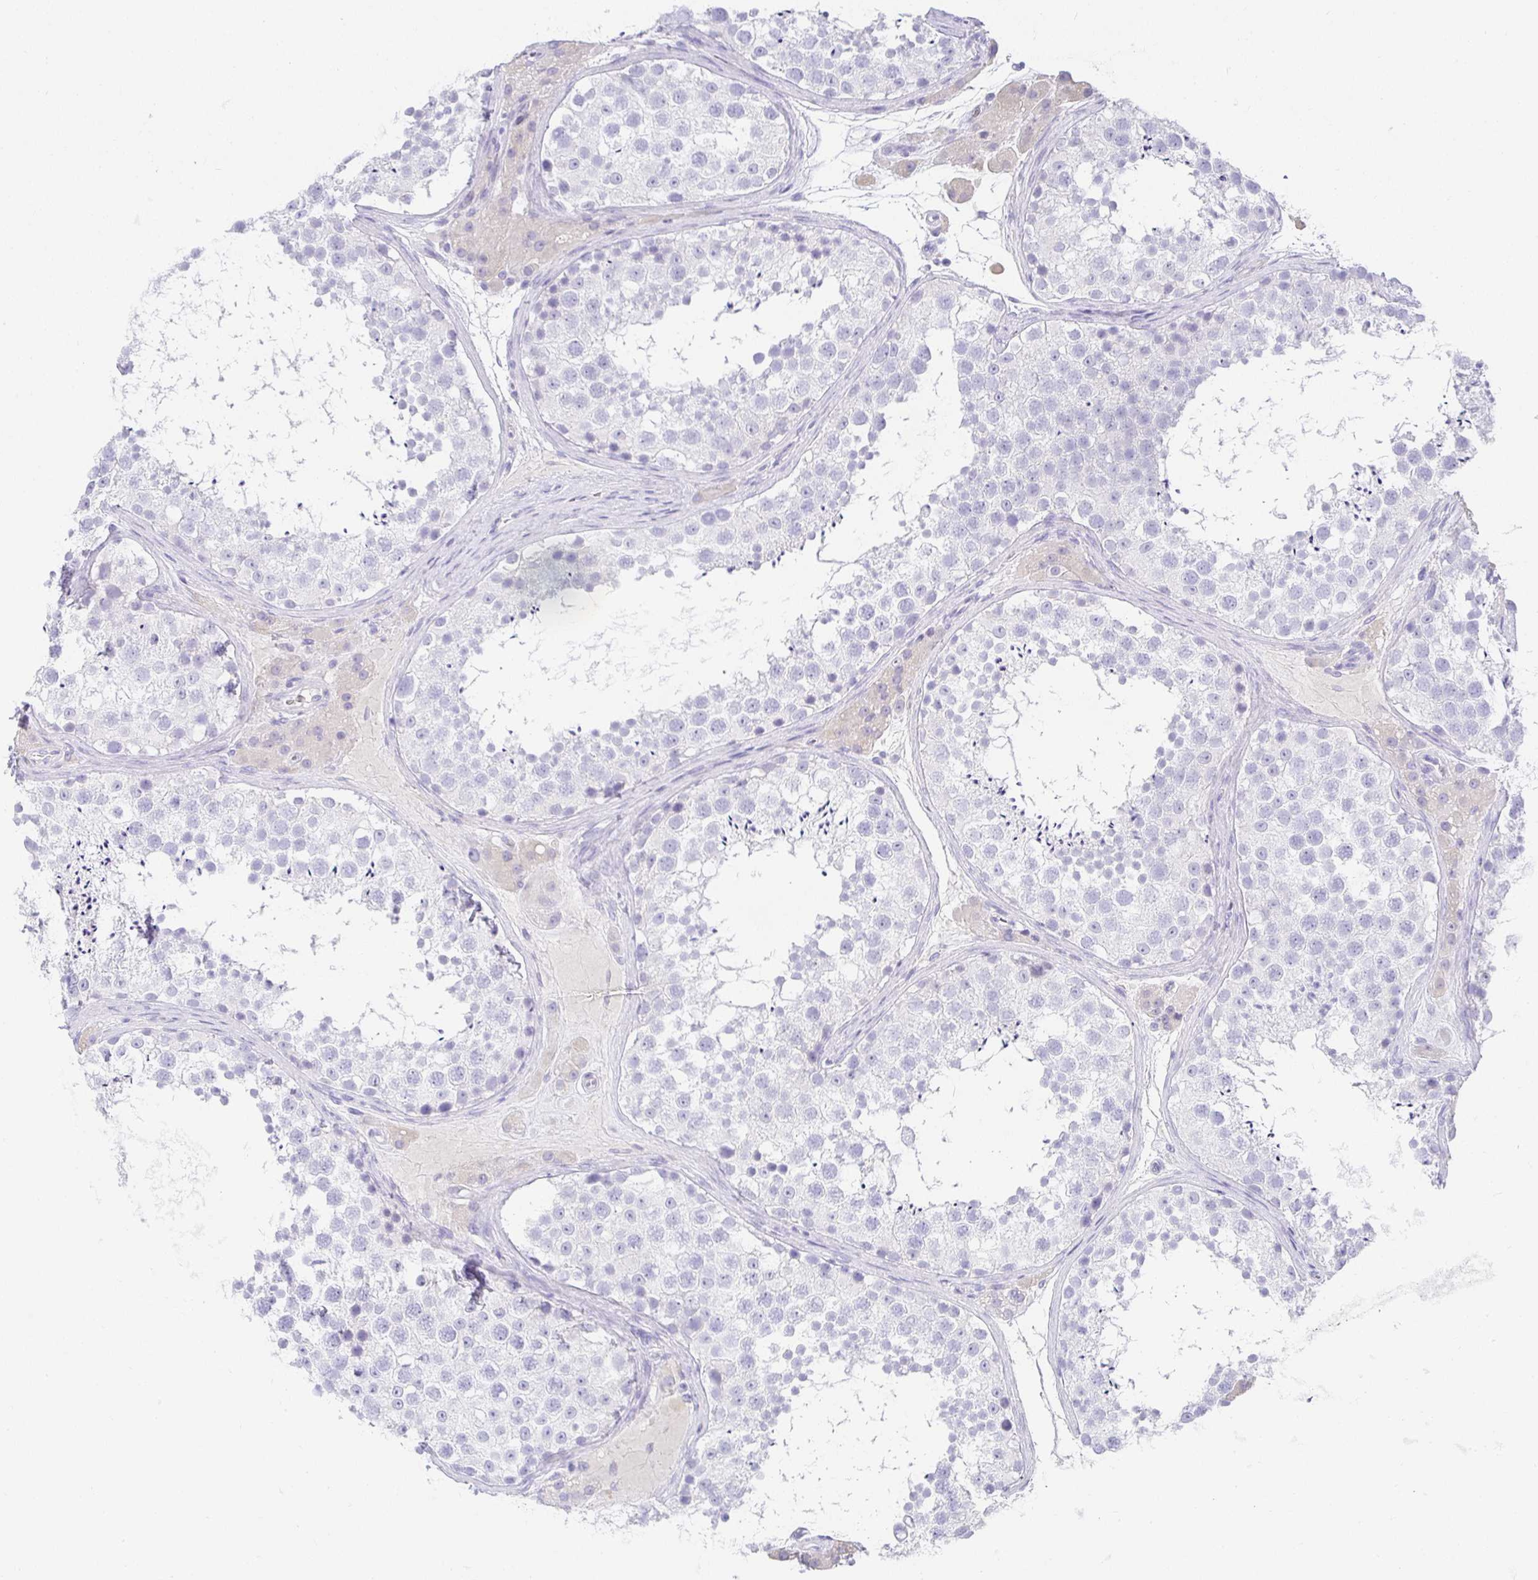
{"staining": {"intensity": "negative", "quantity": "none", "location": "none"}, "tissue": "testis", "cell_type": "Cells in seminiferous ducts", "image_type": "normal", "snomed": [{"axis": "morphology", "description": "Normal tissue, NOS"}, {"axis": "topography", "description": "Testis"}], "caption": "Cells in seminiferous ducts show no significant expression in benign testis. Brightfield microscopy of IHC stained with DAB (3,3'-diaminobenzidine) (brown) and hematoxylin (blue), captured at high magnification.", "gene": "CHAT", "patient": {"sex": "male", "age": 41}}